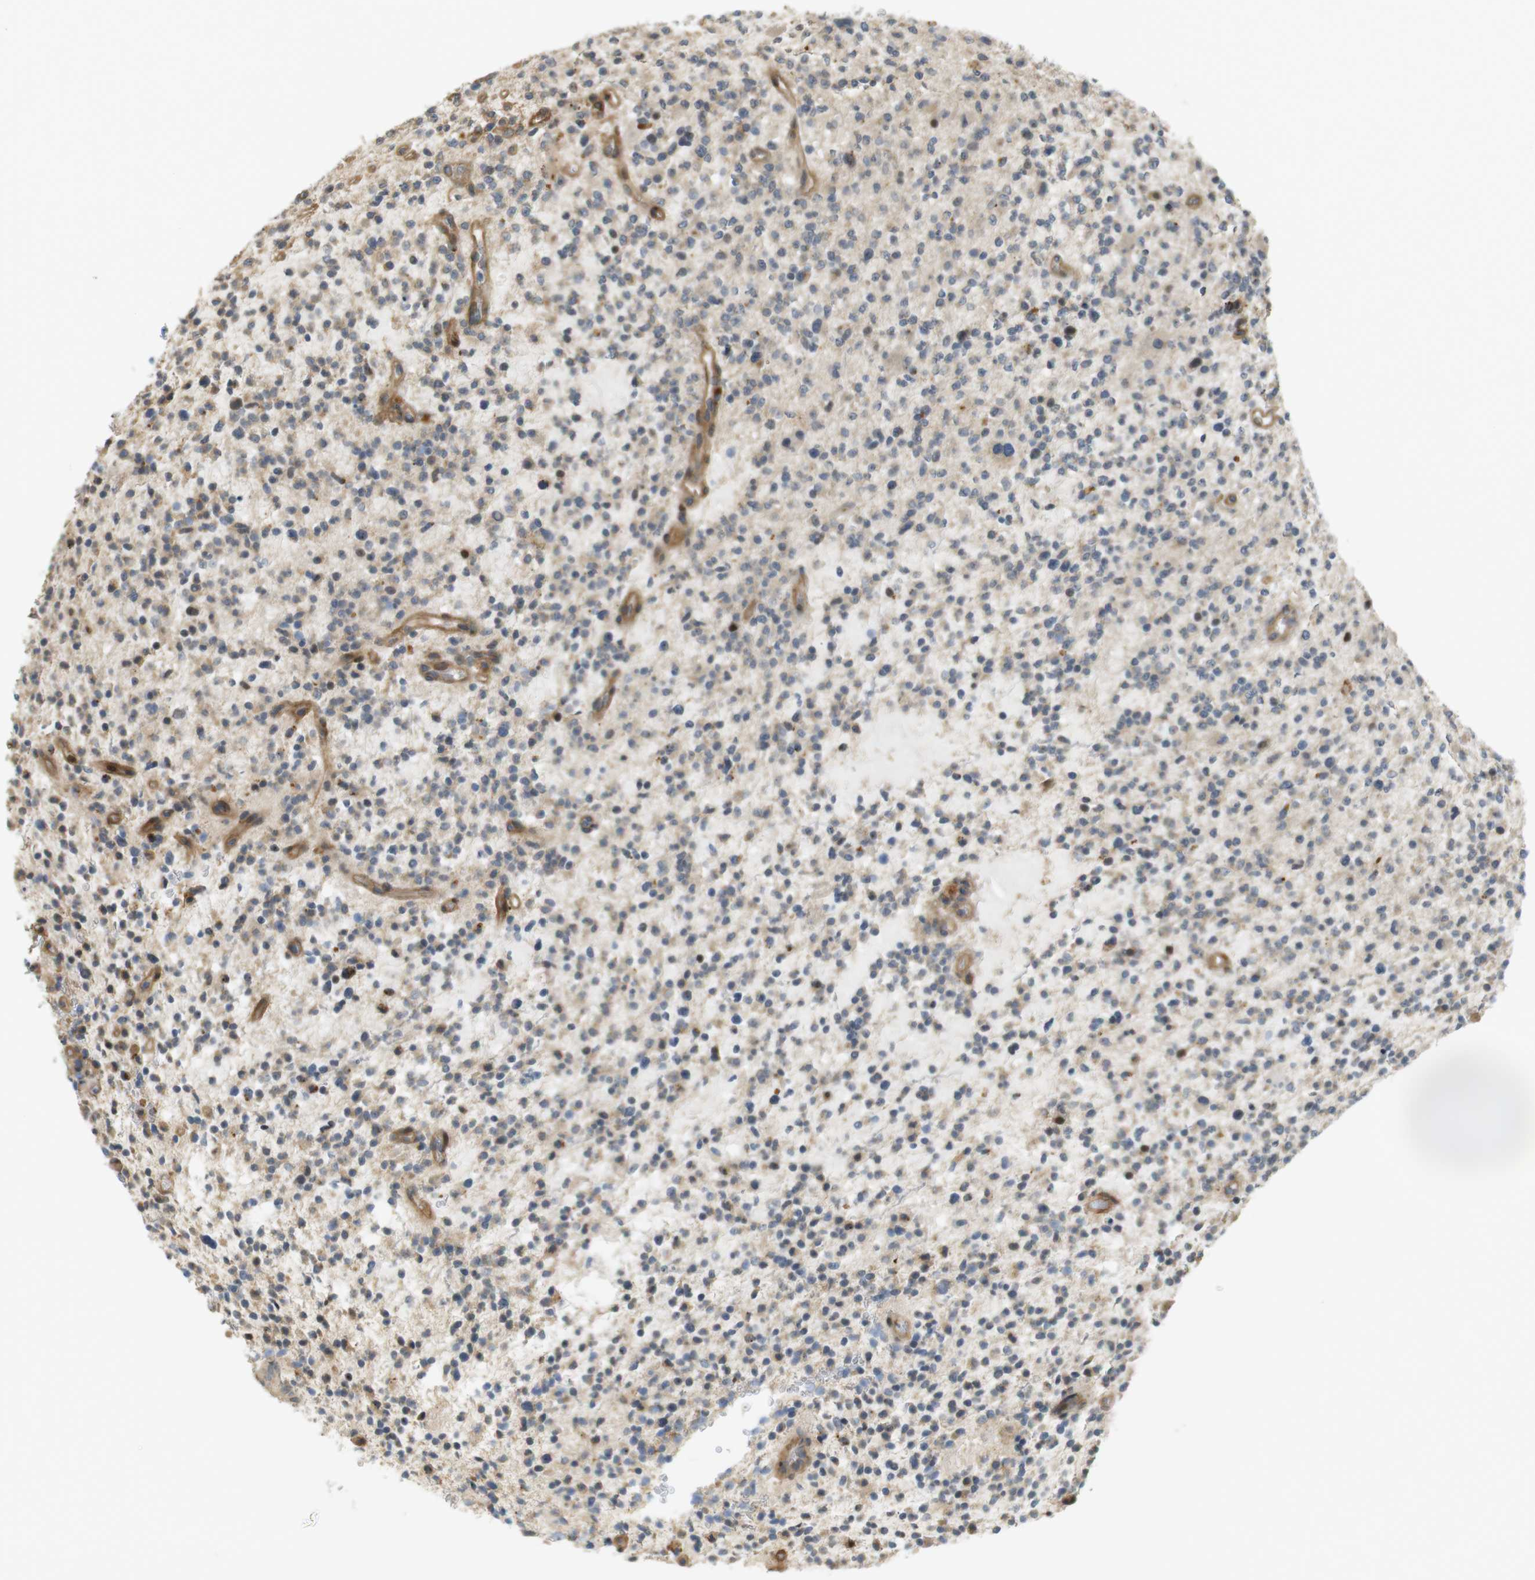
{"staining": {"intensity": "moderate", "quantity": "<25%", "location": "cytoplasmic/membranous"}, "tissue": "glioma", "cell_type": "Tumor cells", "image_type": "cancer", "snomed": [{"axis": "morphology", "description": "Glioma, malignant, High grade"}, {"axis": "topography", "description": "Brain"}], "caption": "Glioma was stained to show a protein in brown. There is low levels of moderate cytoplasmic/membranous expression in approximately <25% of tumor cells.", "gene": "TSPAN9", "patient": {"sex": "male", "age": 48}}